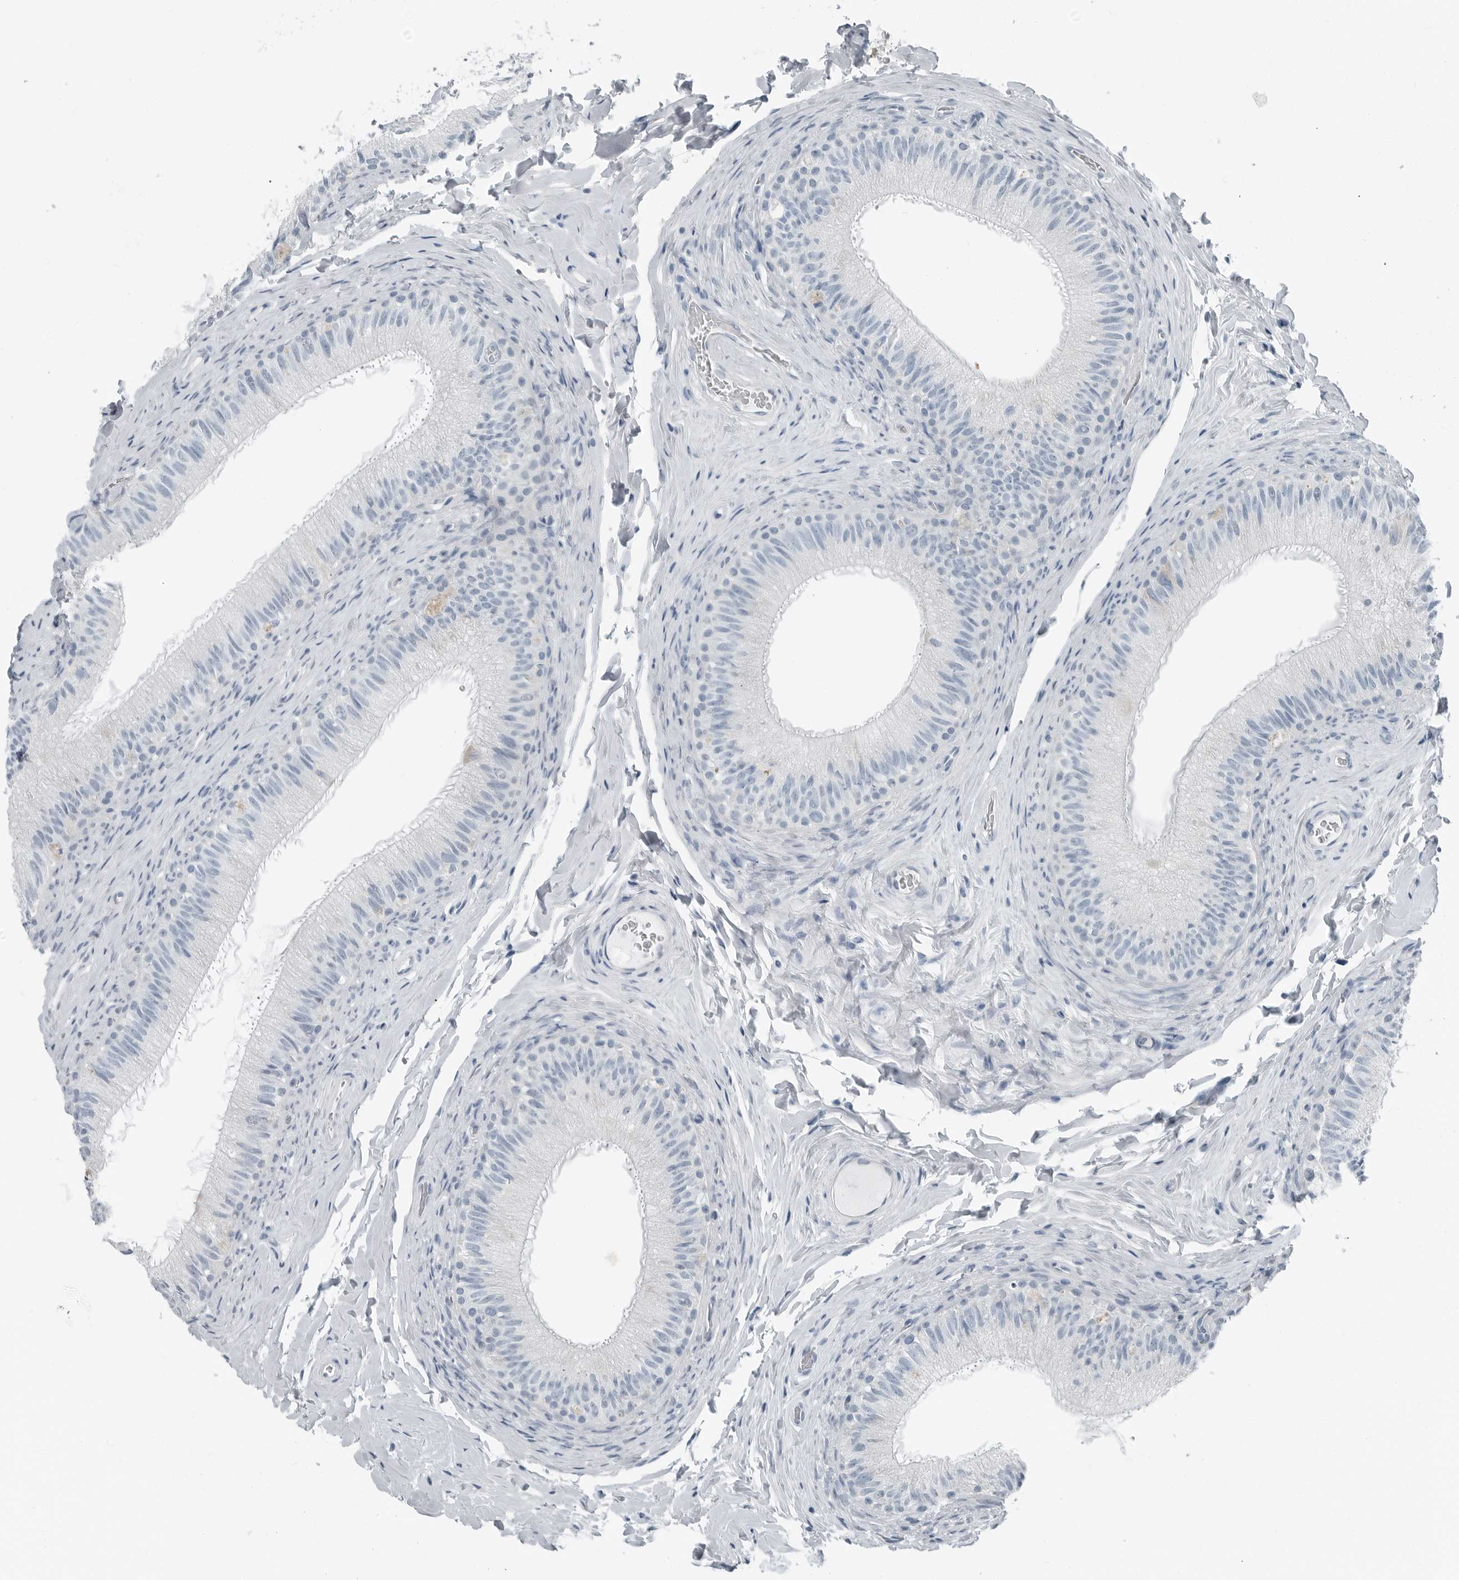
{"staining": {"intensity": "negative", "quantity": "none", "location": "none"}, "tissue": "epididymis", "cell_type": "Glandular cells", "image_type": "normal", "snomed": [{"axis": "morphology", "description": "Normal tissue, NOS"}, {"axis": "topography", "description": "Epididymis"}], "caption": "DAB immunohistochemical staining of unremarkable human epididymis shows no significant staining in glandular cells. (Stains: DAB IHC with hematoxylin counter stain, Microscopy: brightfield microscopy at high magnification).", "gene": "ZPBP2", "patient": {"sex": "male", "age": 49}}